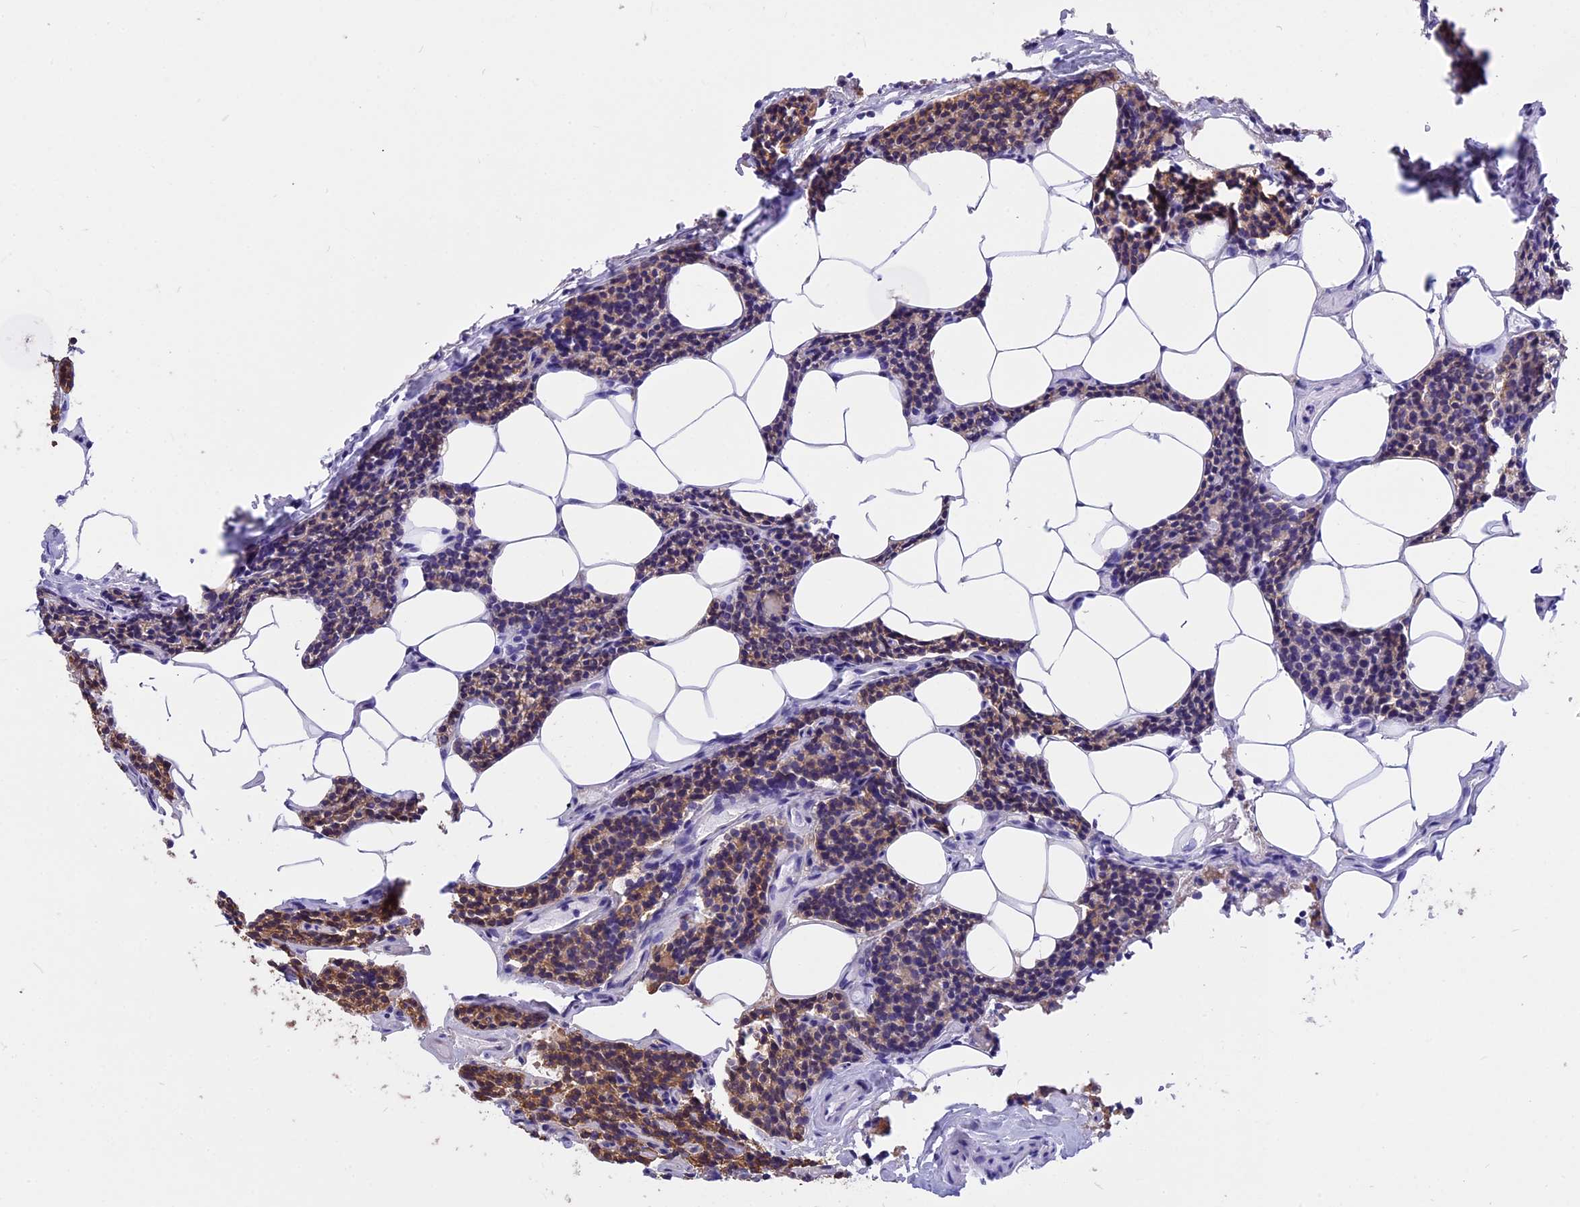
{"staining": {"intensity": "moderate", "quantity": "<25%", "location": "cytoplasmic/membranous"}, "tissue": "parathyroid gland", "cell_type": "Glandular cells", "image_type": "normal", "snomed": [{"axis": "morphology", "description": "Normal tissue, NOS"}, {"axis": "topography", "description": "Parathyroid gland"}], "caption": "Parathyroid gland stained with immunohistochemistry (IHC) reveals moderate cytoplasmic/membranous staining in approximately <25% of glandular cells.", "gene": "STUB1", "patient": {"sex": "female", "age": 43}}